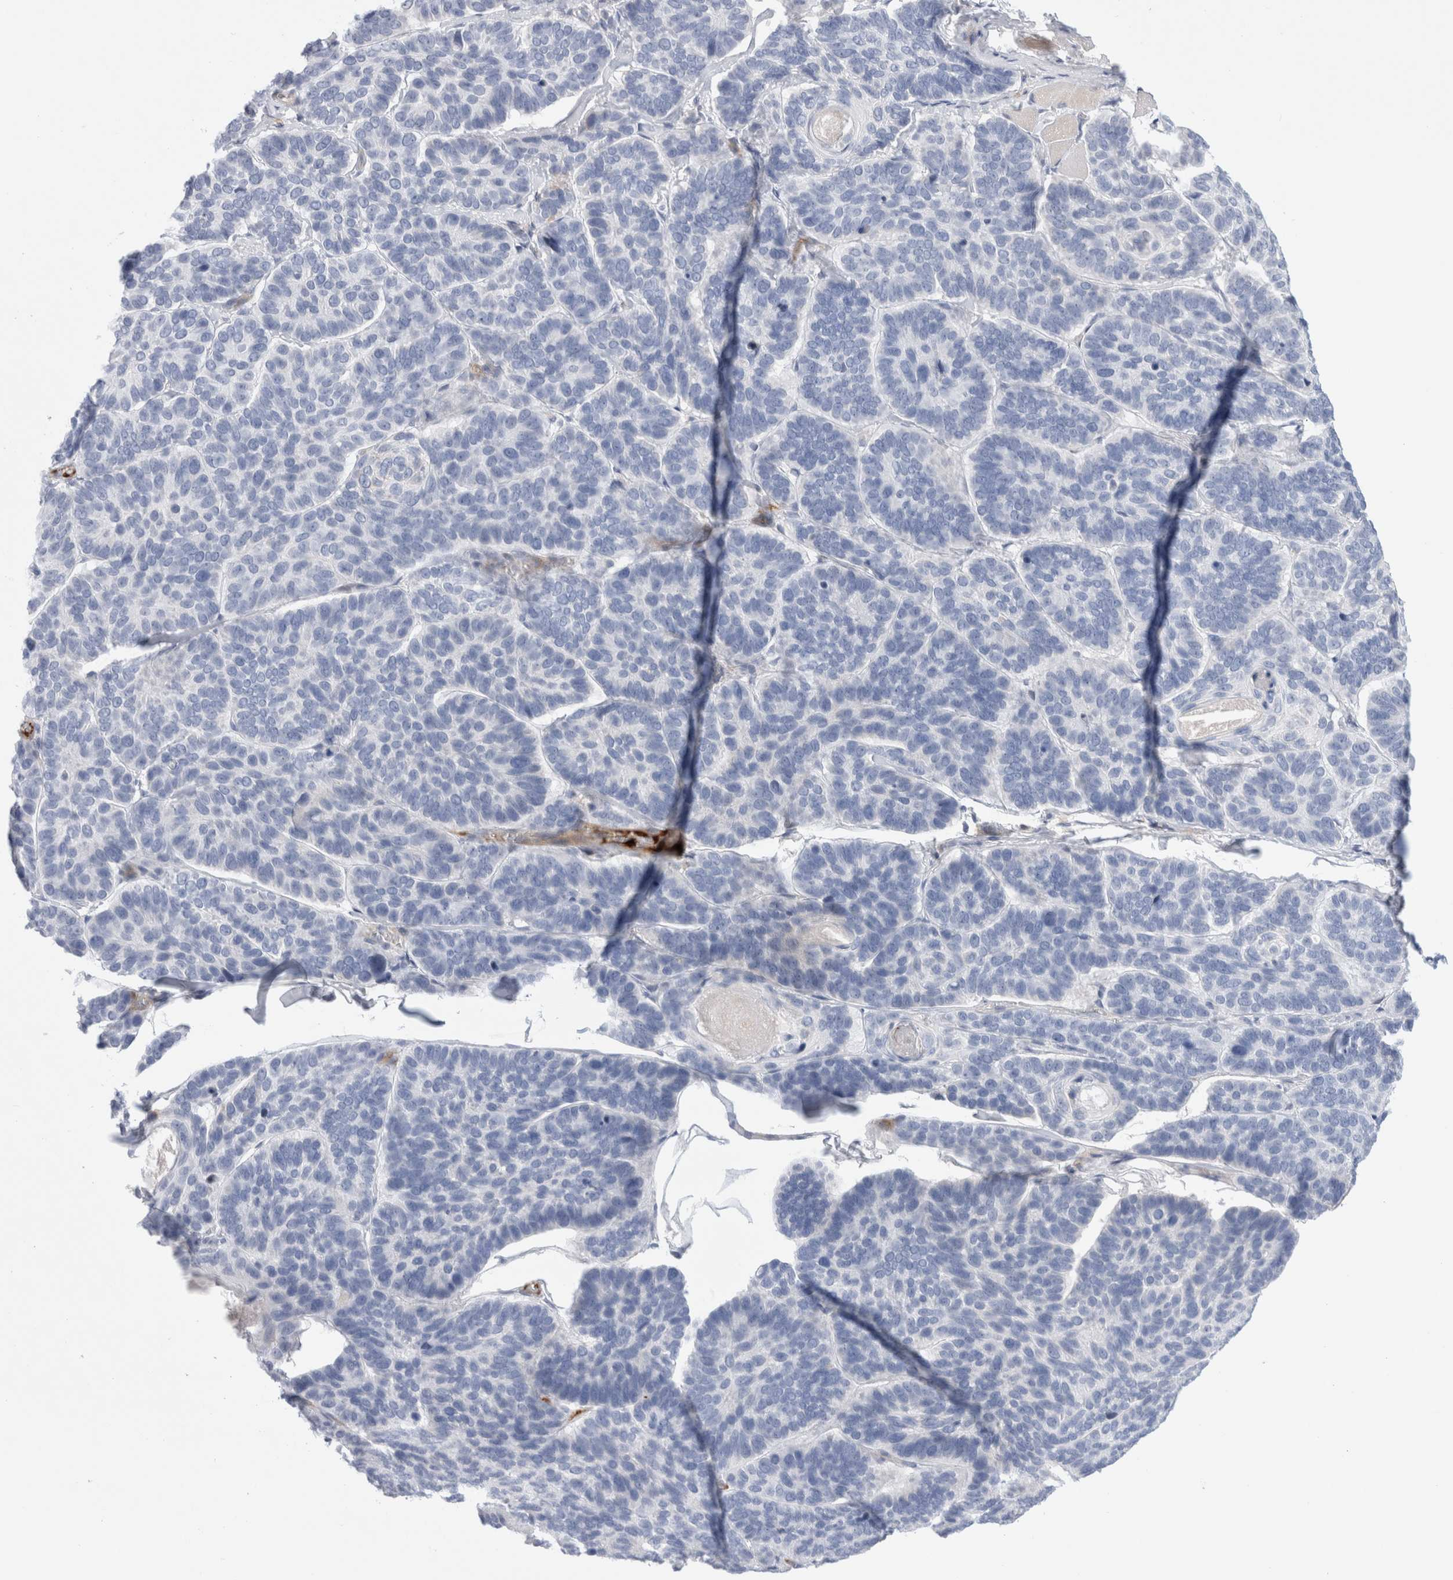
{"staining": {"intensity": "negative", "quantity": "none", "location": "none"}, "tissue": "skin cancer", "cell_type": "Tumor cells", "image_type": "cancer", "snomed": [{"axis": "morphology", "description": "Basal cell carcinoma"}, {"axis": "topography", "description": "Skin"}], "caption": "DAB immunohistochemical staining of human skin basal cell carcinoma shows no significant positivity in tumor cells. Brightfield microscopy of immunohistochemistry (IHC) stained with DAB (brown) and hematoxylin (blue), captured at high magnification.", "gene": "ECHDC2", "patient": {"sex": "male", "age": 62}}